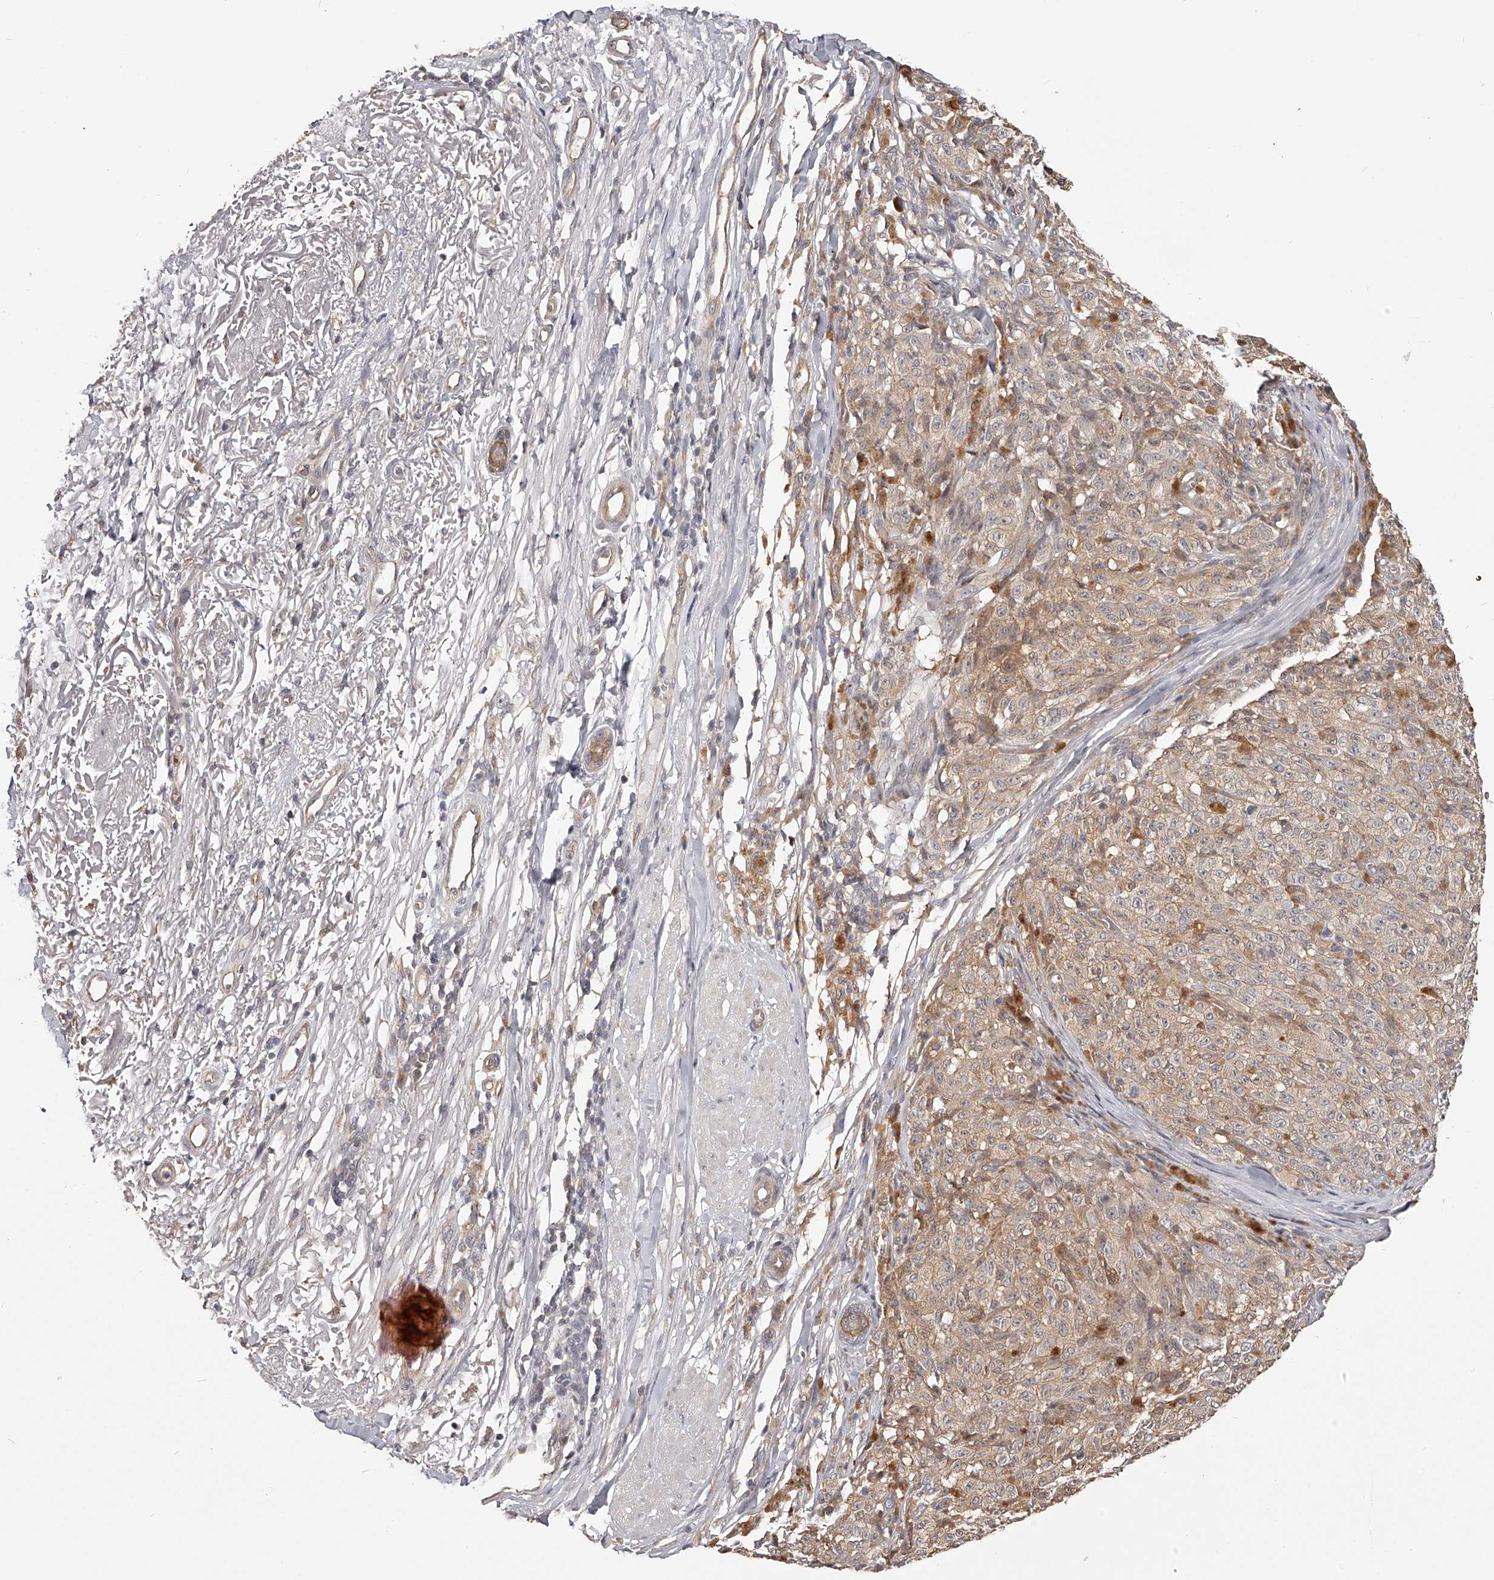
{"staining": {"intensity": "weak", "quantity": "<25%", "location": "cytoplasmic/membranous"}, "tissue": "melanoma", "cell_type": "Tumor cells", "image_type": "cancer", "snomed": [{"axis": "morphology", "description": "Malignant melanoma, NOS"}, {"axis": "topography", "description": "Skin"}], "caption": "An image of human melanoma is negative for staining in tumor cells. (DAB IHC visualized using brightfield microscopy, high magnification).", "gene": "ZNF582", "patient": {"sex": "female", "age": 82}}